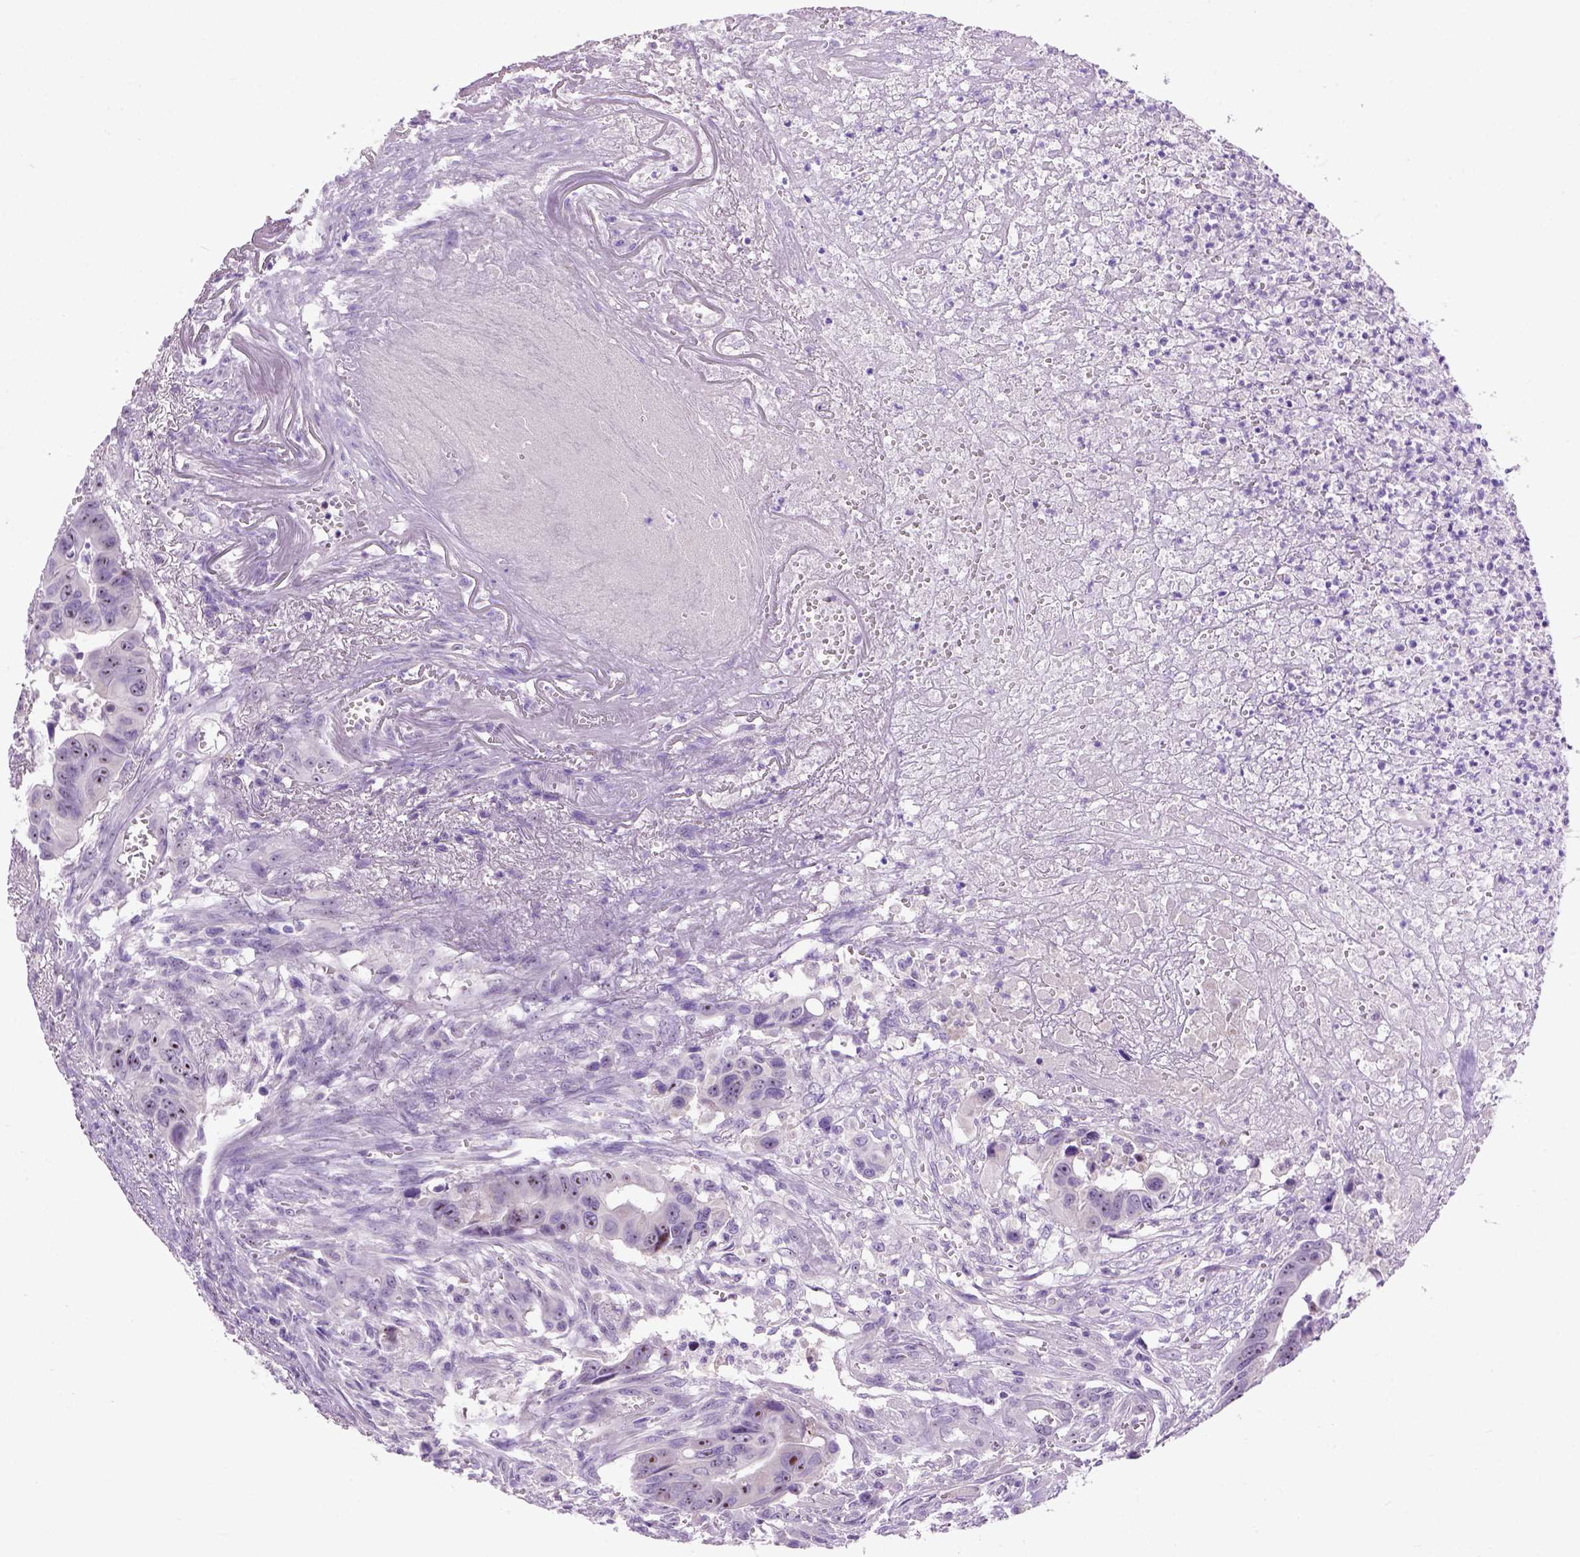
{"staining": {"intensity": "moderate", "quantity": ">75%", "location": "nuclear"}, "tissue": "colorectal cancer", "cell_type": "Tumor cells", "image_type": "cancer", "snomed": [{"axis": "morphology", "description": "Adenocarcinoma, NOS"}, {"axis": "topography", "description": "Colon"}], "caption": "Human adenocarcinoma (colorectal) stained for a protein (brown) shows moderate nuclear positive expression in about >75% of tumor cells.", "gene": "UTP4", "patient": {"sex": "female", "age": 87}}